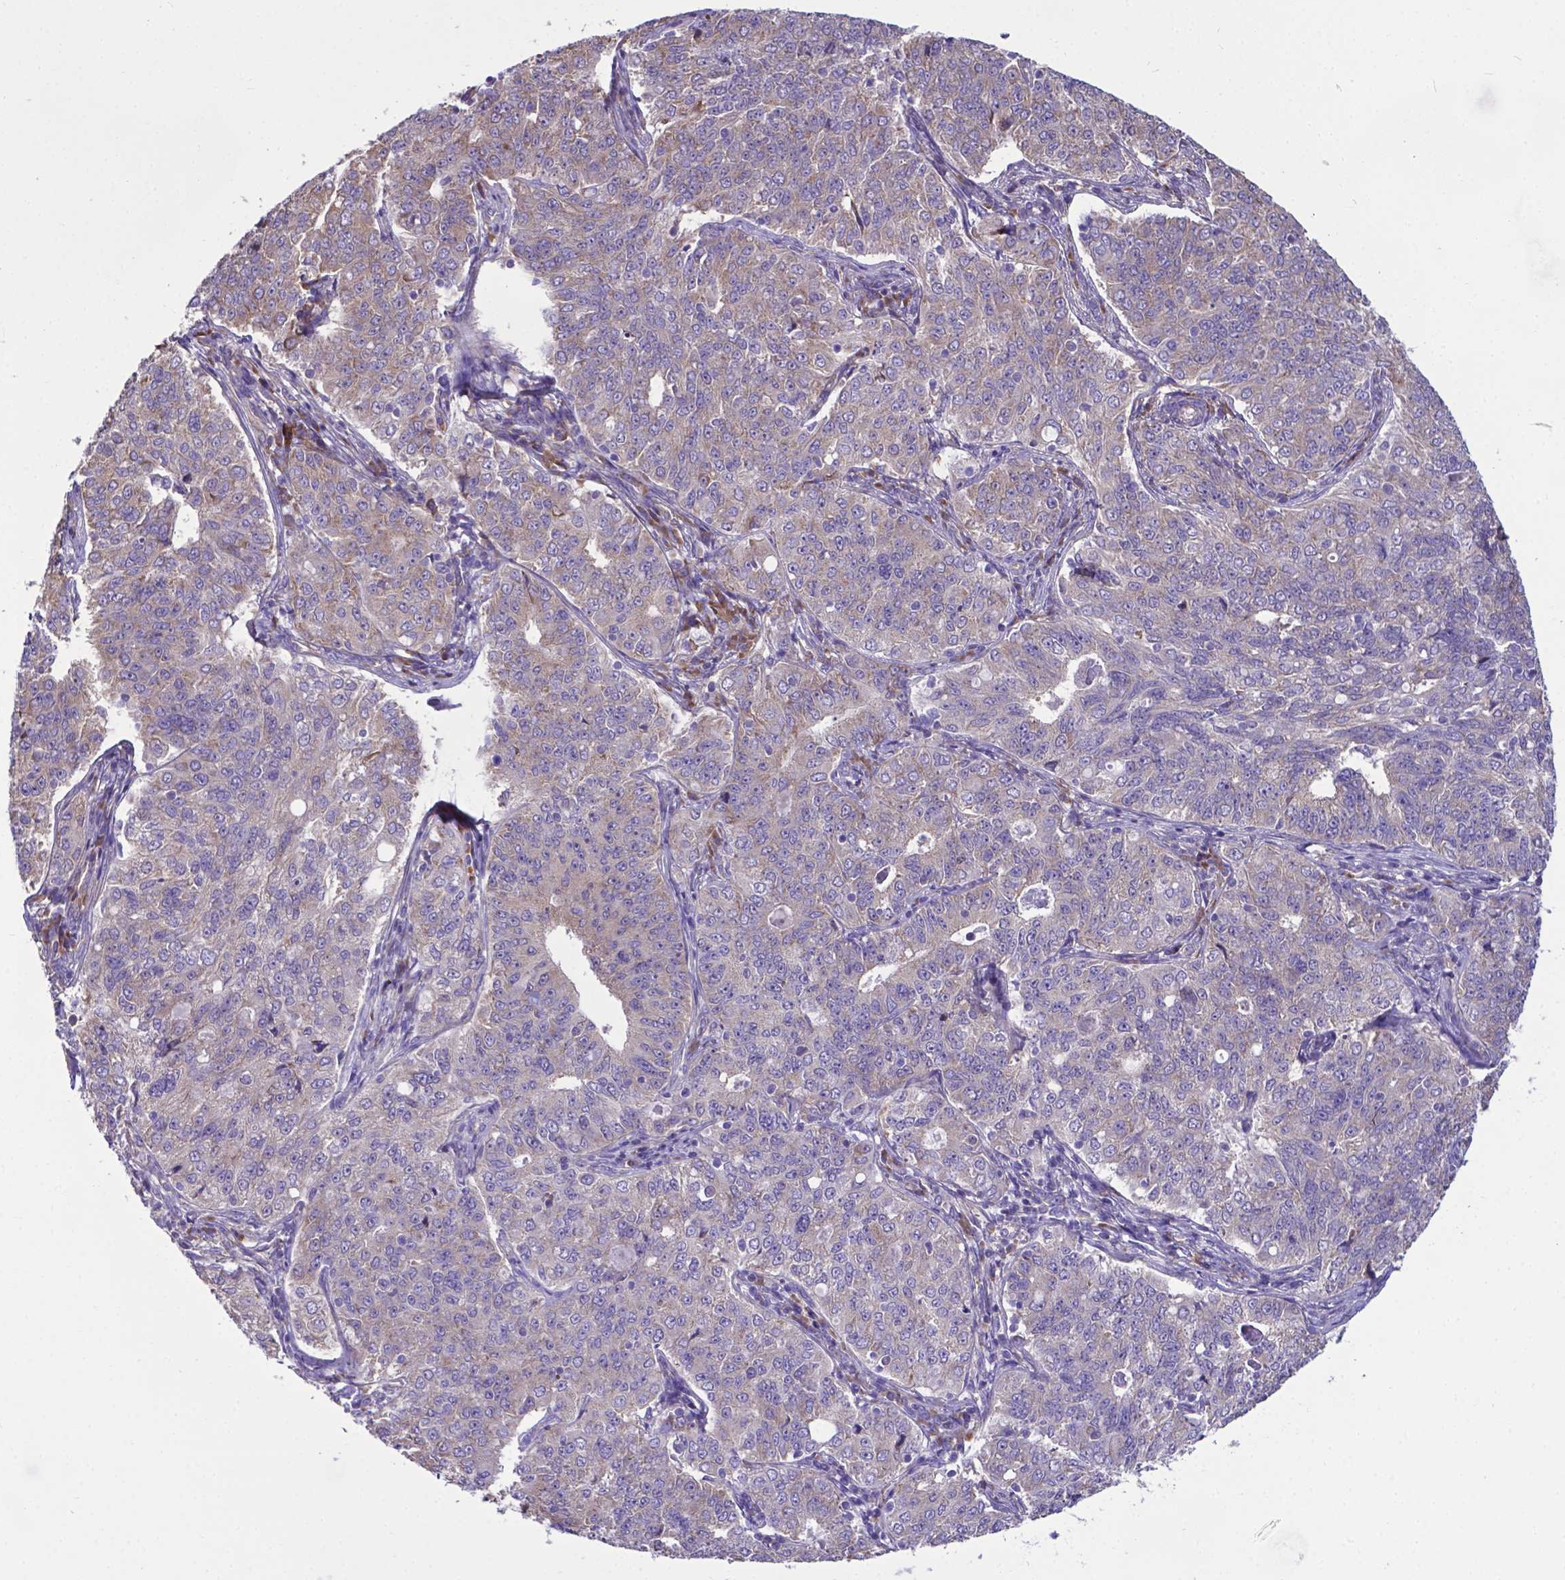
{"staining": {"intensity": "weak", "quantity": ">75%", "location": "cytoplasmic/membranous"}, "tissue": "endometrial cancer", "cell_type": "Tumor cells", "image_type": "cancer", "snomed": [{"axis": "morphology", "description": "Adenocarcinoma, NOS"}, {"axis": "topography", "description": "Endometrium"}], "caption": "IHC (DAB) staining of human endometrial adenocarcinoma demonstrates weak cytoplasmic/membranous protein positivity in about >75% of tumor cells.", "gene": "RPL6", "patient": {"sex": "female", "age": 43}}